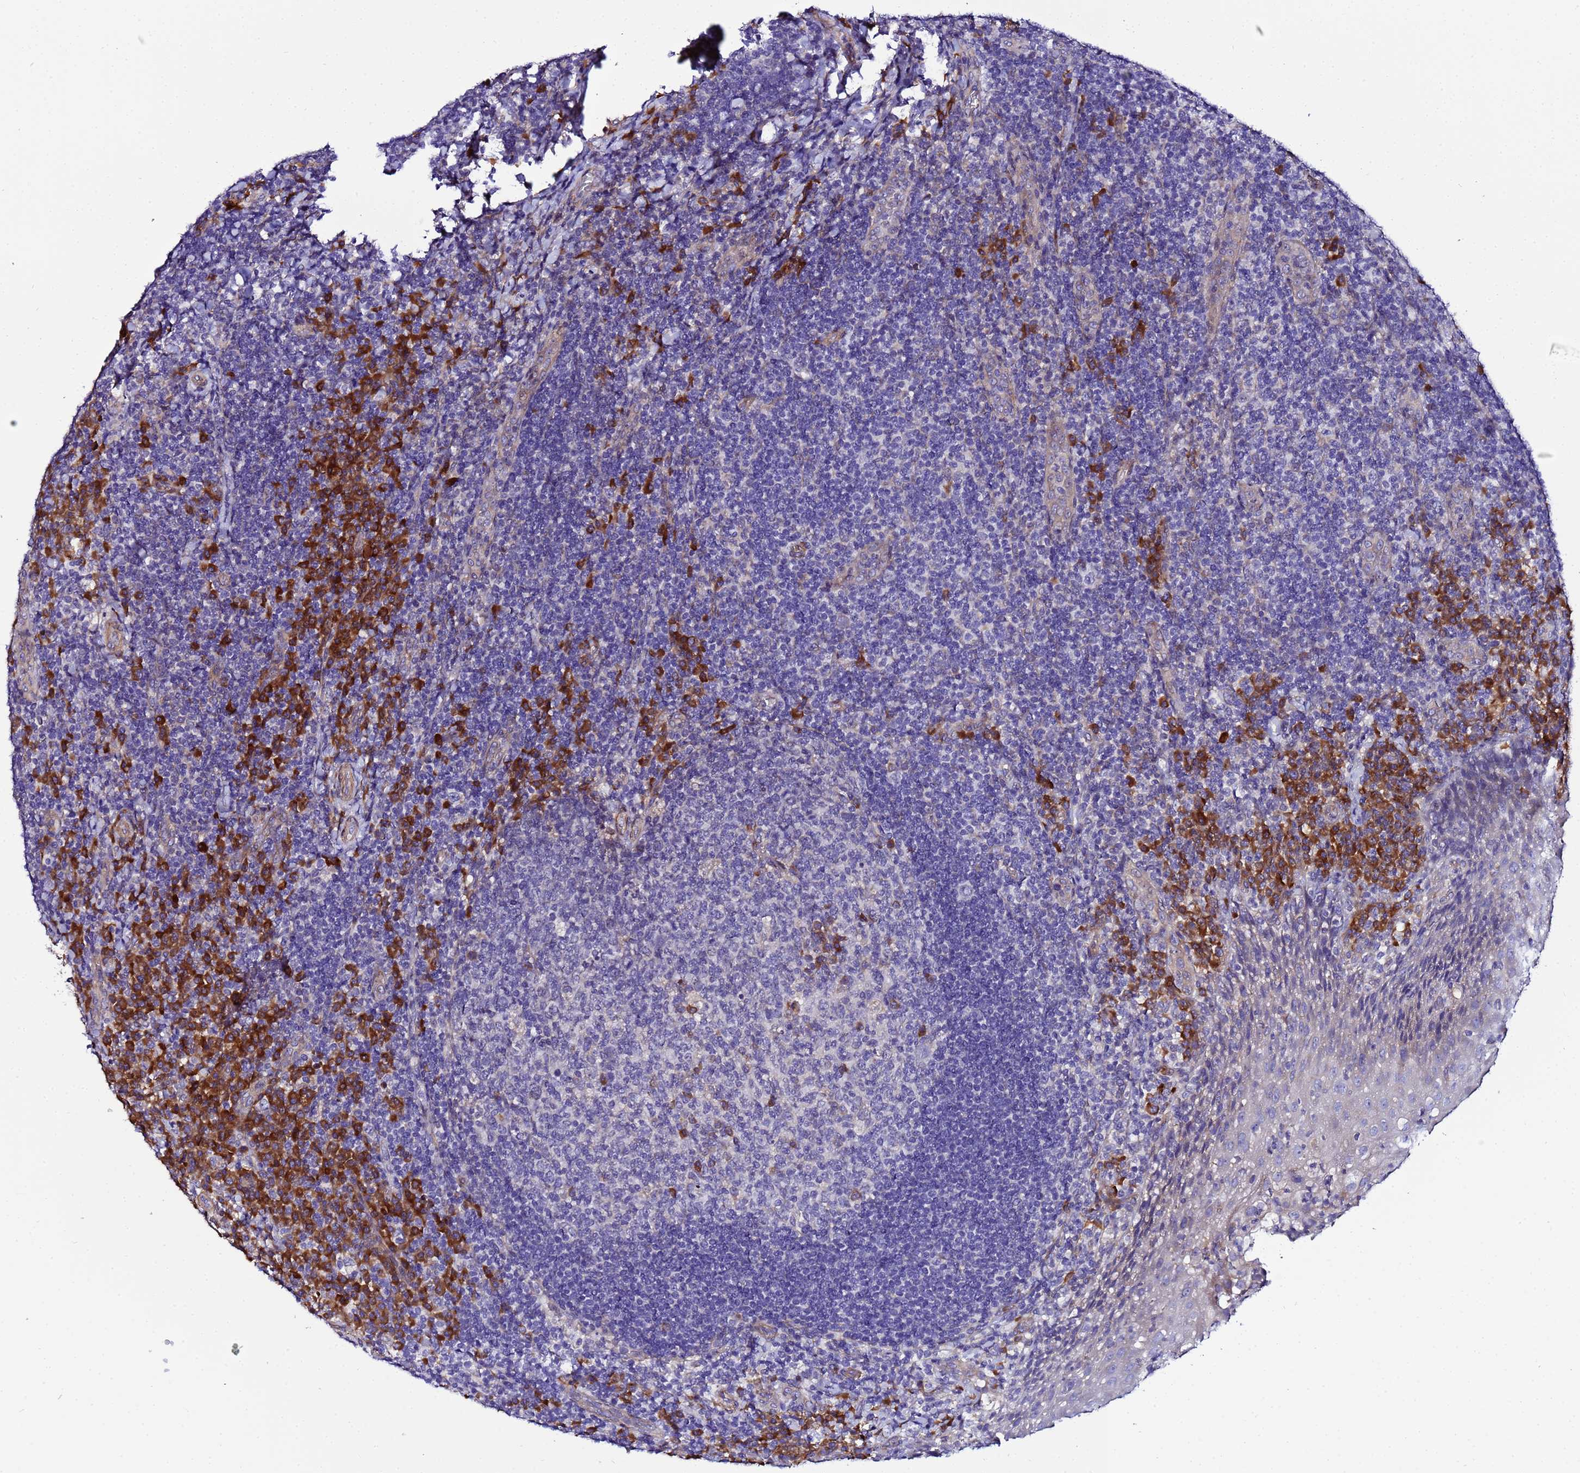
{"staining": {"intensity": "strong", "quantity": "<25%", "location": "cytoplasmic/membranous"}, "tissue": "tonsil", "cell_type": "Germinal center cells", "image_type": "normal", "snomed": [{"axis": "morphology", "description": "Normal tissue, NOS"}, {"axis": "topography", "description": "Tonsil"}], "caption": "DAB (3,3'-diaminobenzidine) immunohistochemical staining of unremarkable tonsil shows strong cytoplasmic/membranous protein staining in about <25% of germinal center cells. Immunohistochemistry (ihc) stains the protein of interest in brown and the nuclei are stained blue.", "gene": "JRKL", "patient": {"sex": "male", "age": 17}}